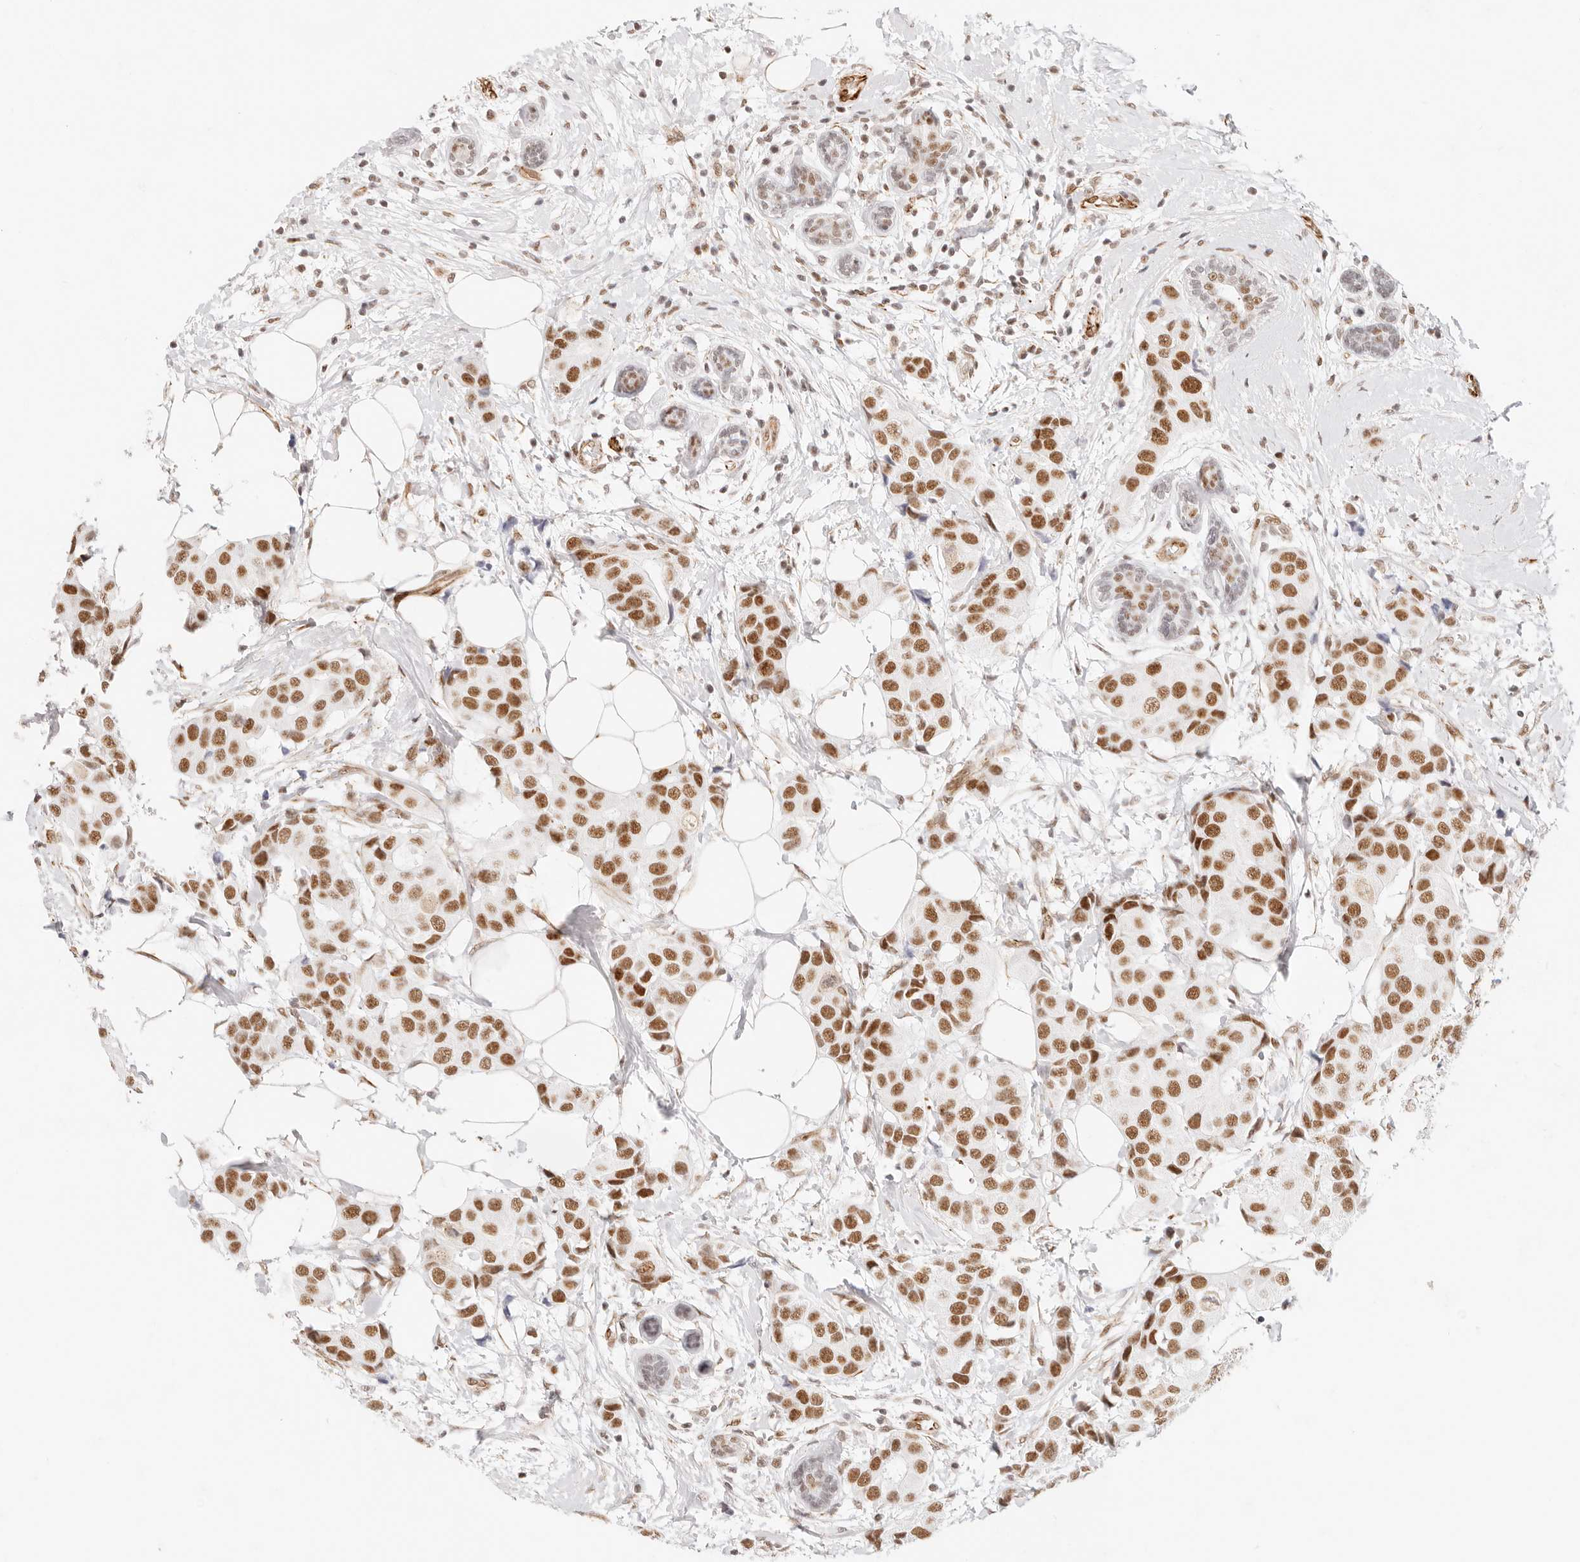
{"staining": {"intensity": "strong", "quantity": ">75%", "location": "nuclear"}, "tissue": "breast cancer", "cell_type": "Tumor cells", "image_type": "cancer", "snomed": [{"axis": "morphology", "description": "Normal tissue, NOS"}, {"axis": "morphology", "description": "Duct carcinoma"}, {"axis": "topography", "description": "Breast"}], "caption": "This is an image of immunohistochemistry (IHC) staining of breast intraductal carcinoma, which shows strong positivity in the nuclear of tumor cells.", "gene": "ZC3H11A", "patient": {"sex": "female", "age": 39}}